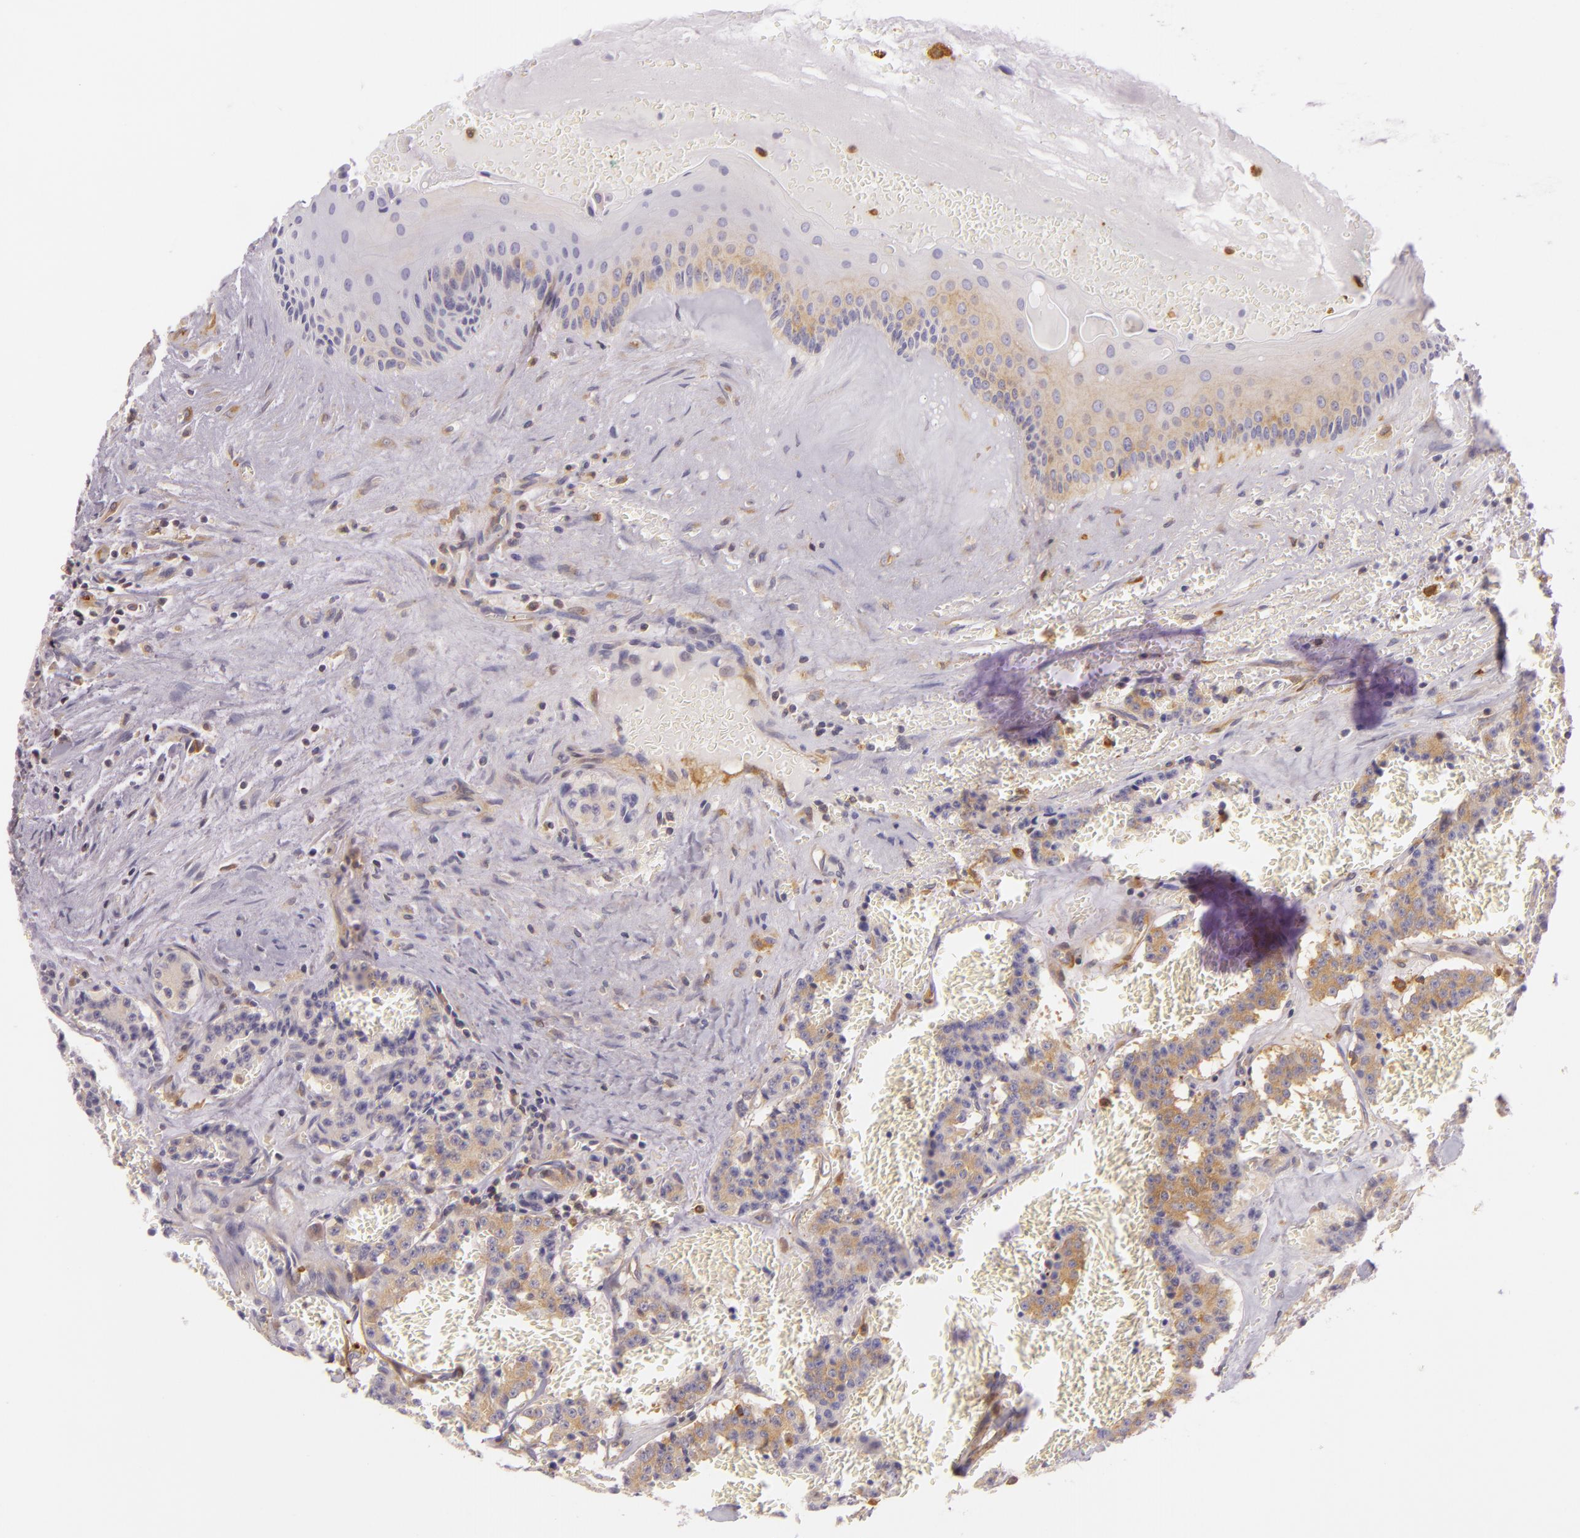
{"staining": {"intensity": "moderate", "quantity": ">75%", "location": "cytoplasmic/membranous"}, "tissue": "carcinoid", "cell_type": "Tumor cells", "image_type": "cancer", "snomed": [{"axis": "morphology", "description": "Carcinoid, malignant, NOS"}, {"axis": "topography", "description": "Bronchus"}], "caption": "DAB immunohistochemical staining of malignant carcinoid reveals moderate cytoplasmic/membranous protein expression in approximately >75% of tumor cells.", "gene": "TLN1", "patient": {"sex": "male", "age": 55}}